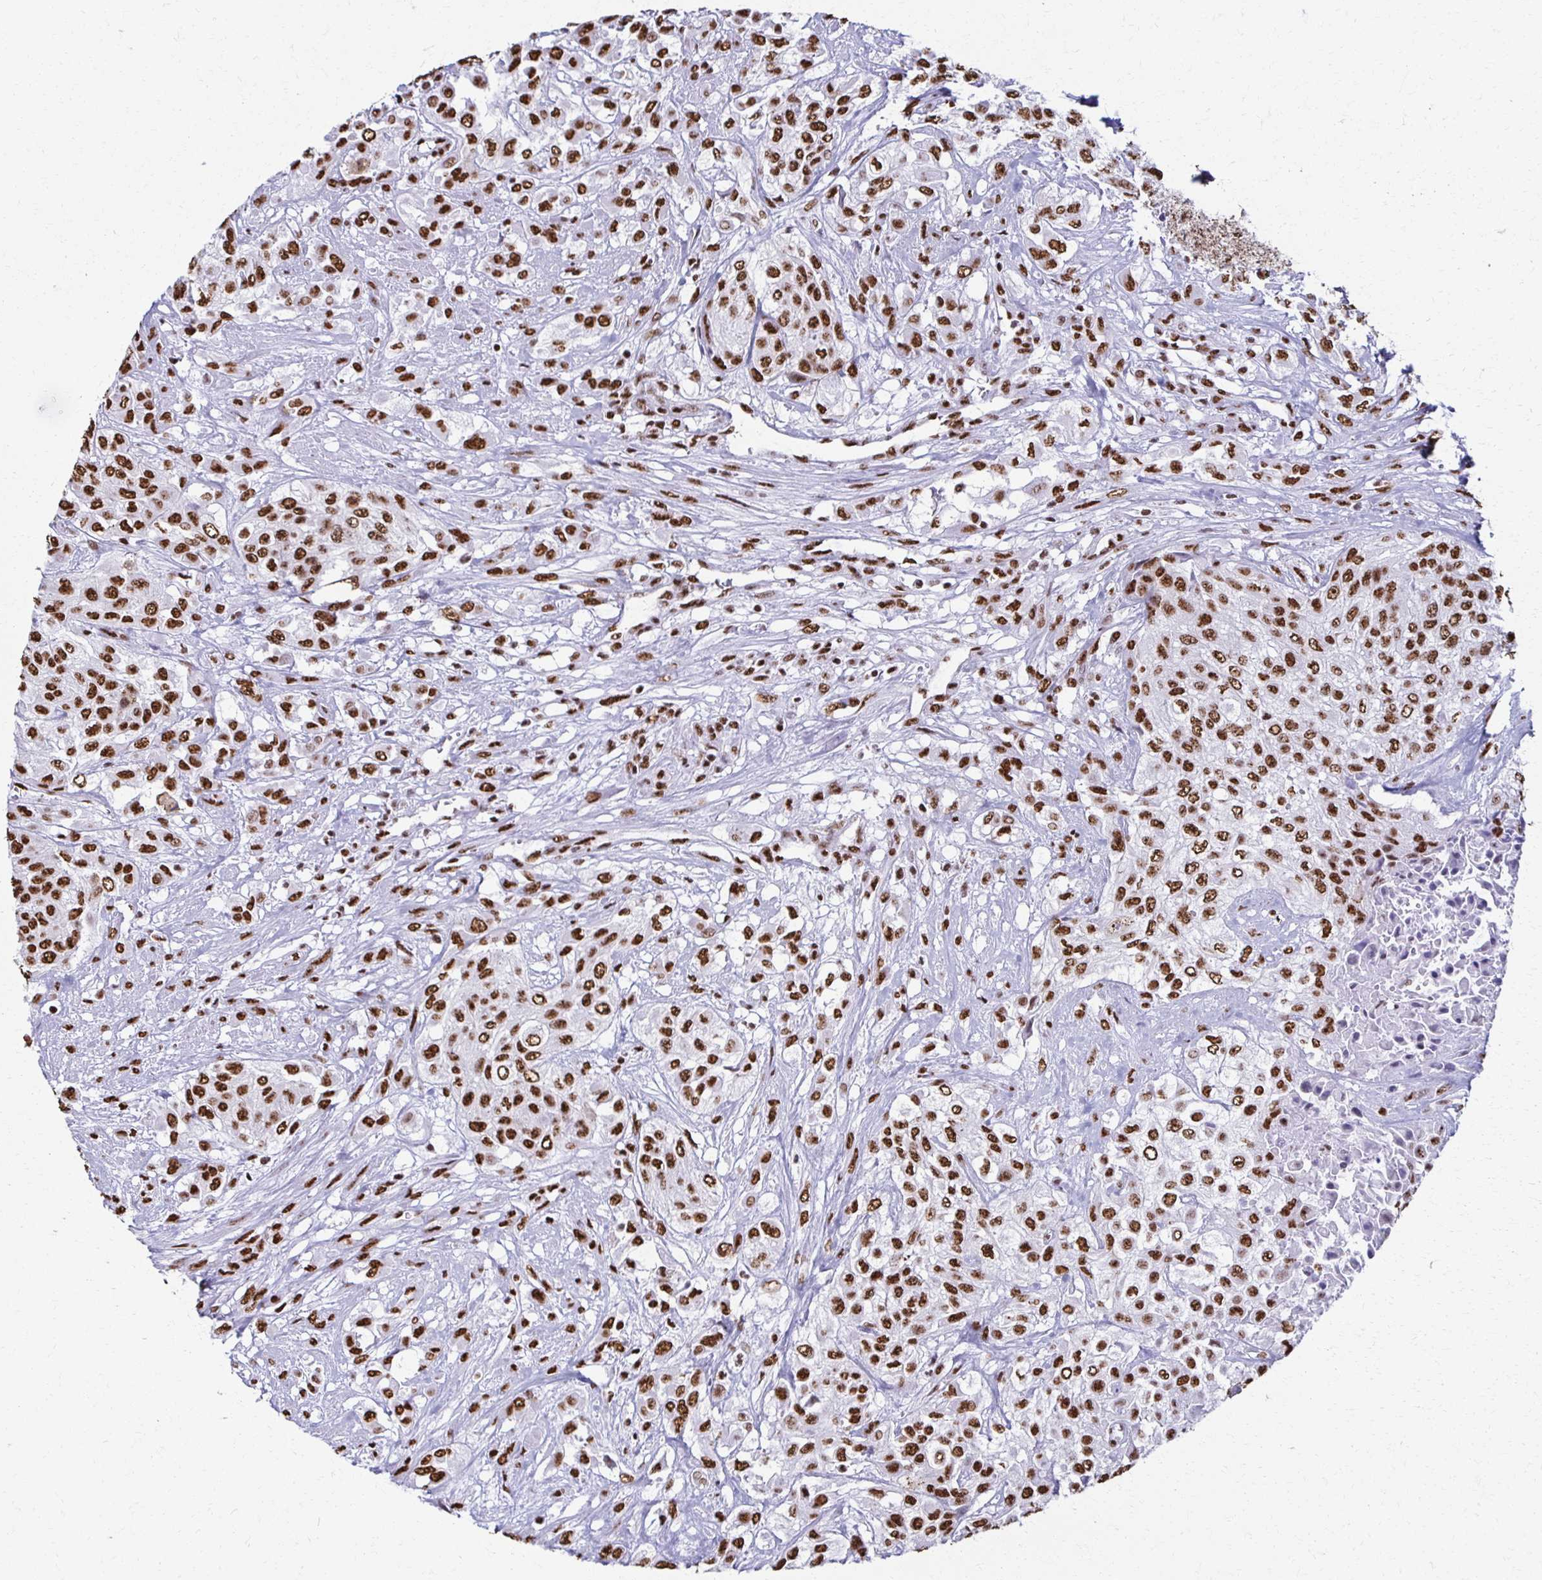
{"staining": {"intensity": "strong", "quantity": ">75%", "location": "nuclear"}, "tissue": "urothelial cancer", "cell_type": "Tumor cells", "image_type": "cancer", "snomed": [{"axis": "morphology", "description": "Urothelial carcinoma, High grade"}, {"axis": "topography", "description": "Urinary bladder"}], "caption": "Approximately >75% of tumor cells in human urothelial cancer reveal strong nuclear protein staining as visualized by brown immunohistochemical staining.", "gene": "NONO", "patient": {"sex": "male", "age": 57}}